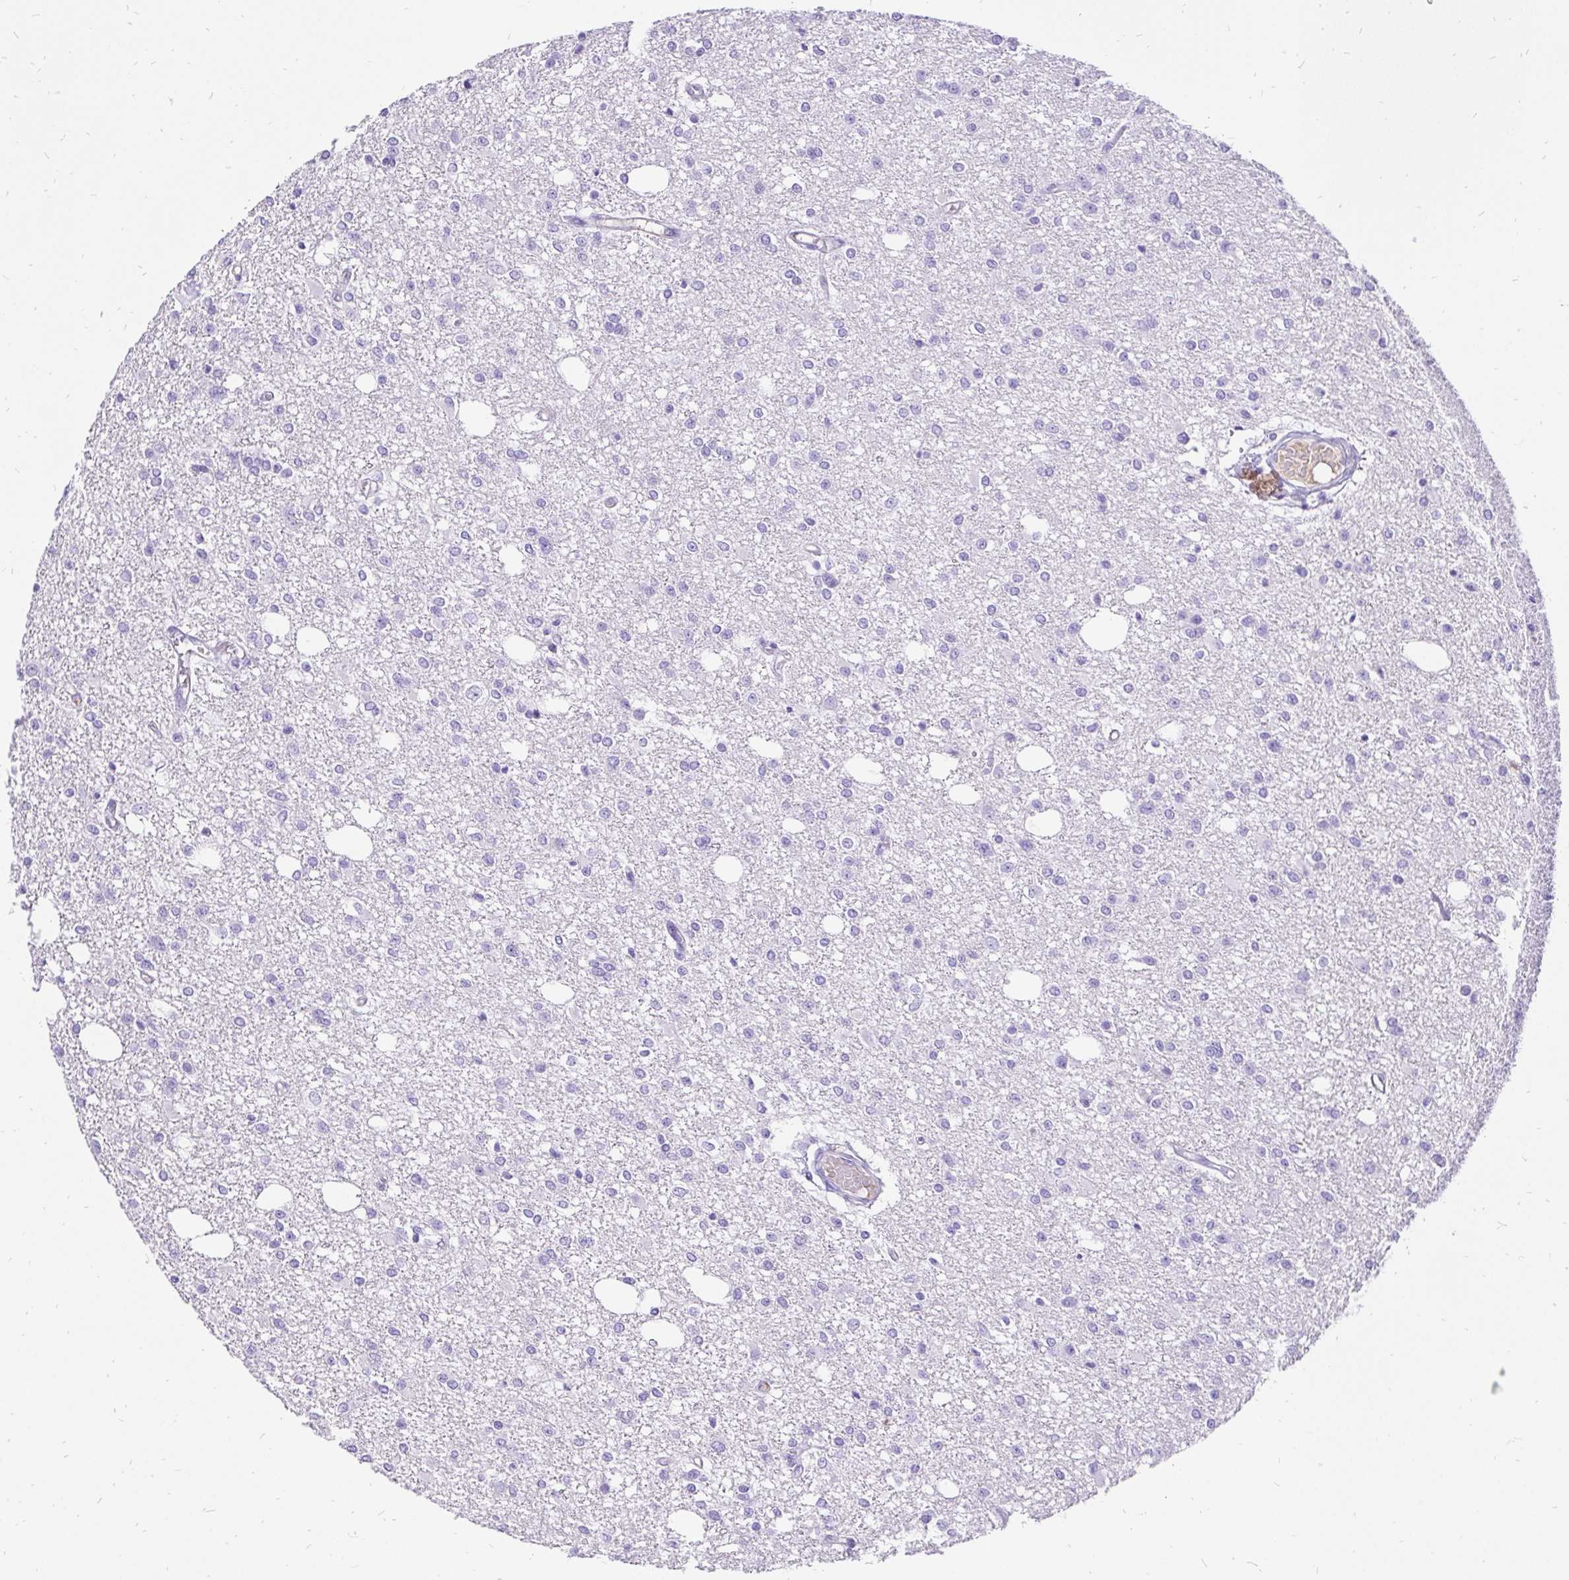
{"staining": {"intensity": "negative", "quantity": "none", "location": "none"}, "tissue": "glioma", "cell_type": "Tumor cells", "image_type": "cancer", "snomed": [{"axis": "morphology", "description": "Glioma, malignant, Low grade"}, {"axis": "topography", "description": "Brain"}], "caption": "A high-resolution photomicrograph shows immunohistochemistry staining of glioma, which demonstrates no significant expression in tumor cells. (Brightfield microscopy of DAB (3,3'-diaminobenzidine) IHC at high magnification).", "gene": "KRT13", "patient": {"sex": "male", "age": 26}}